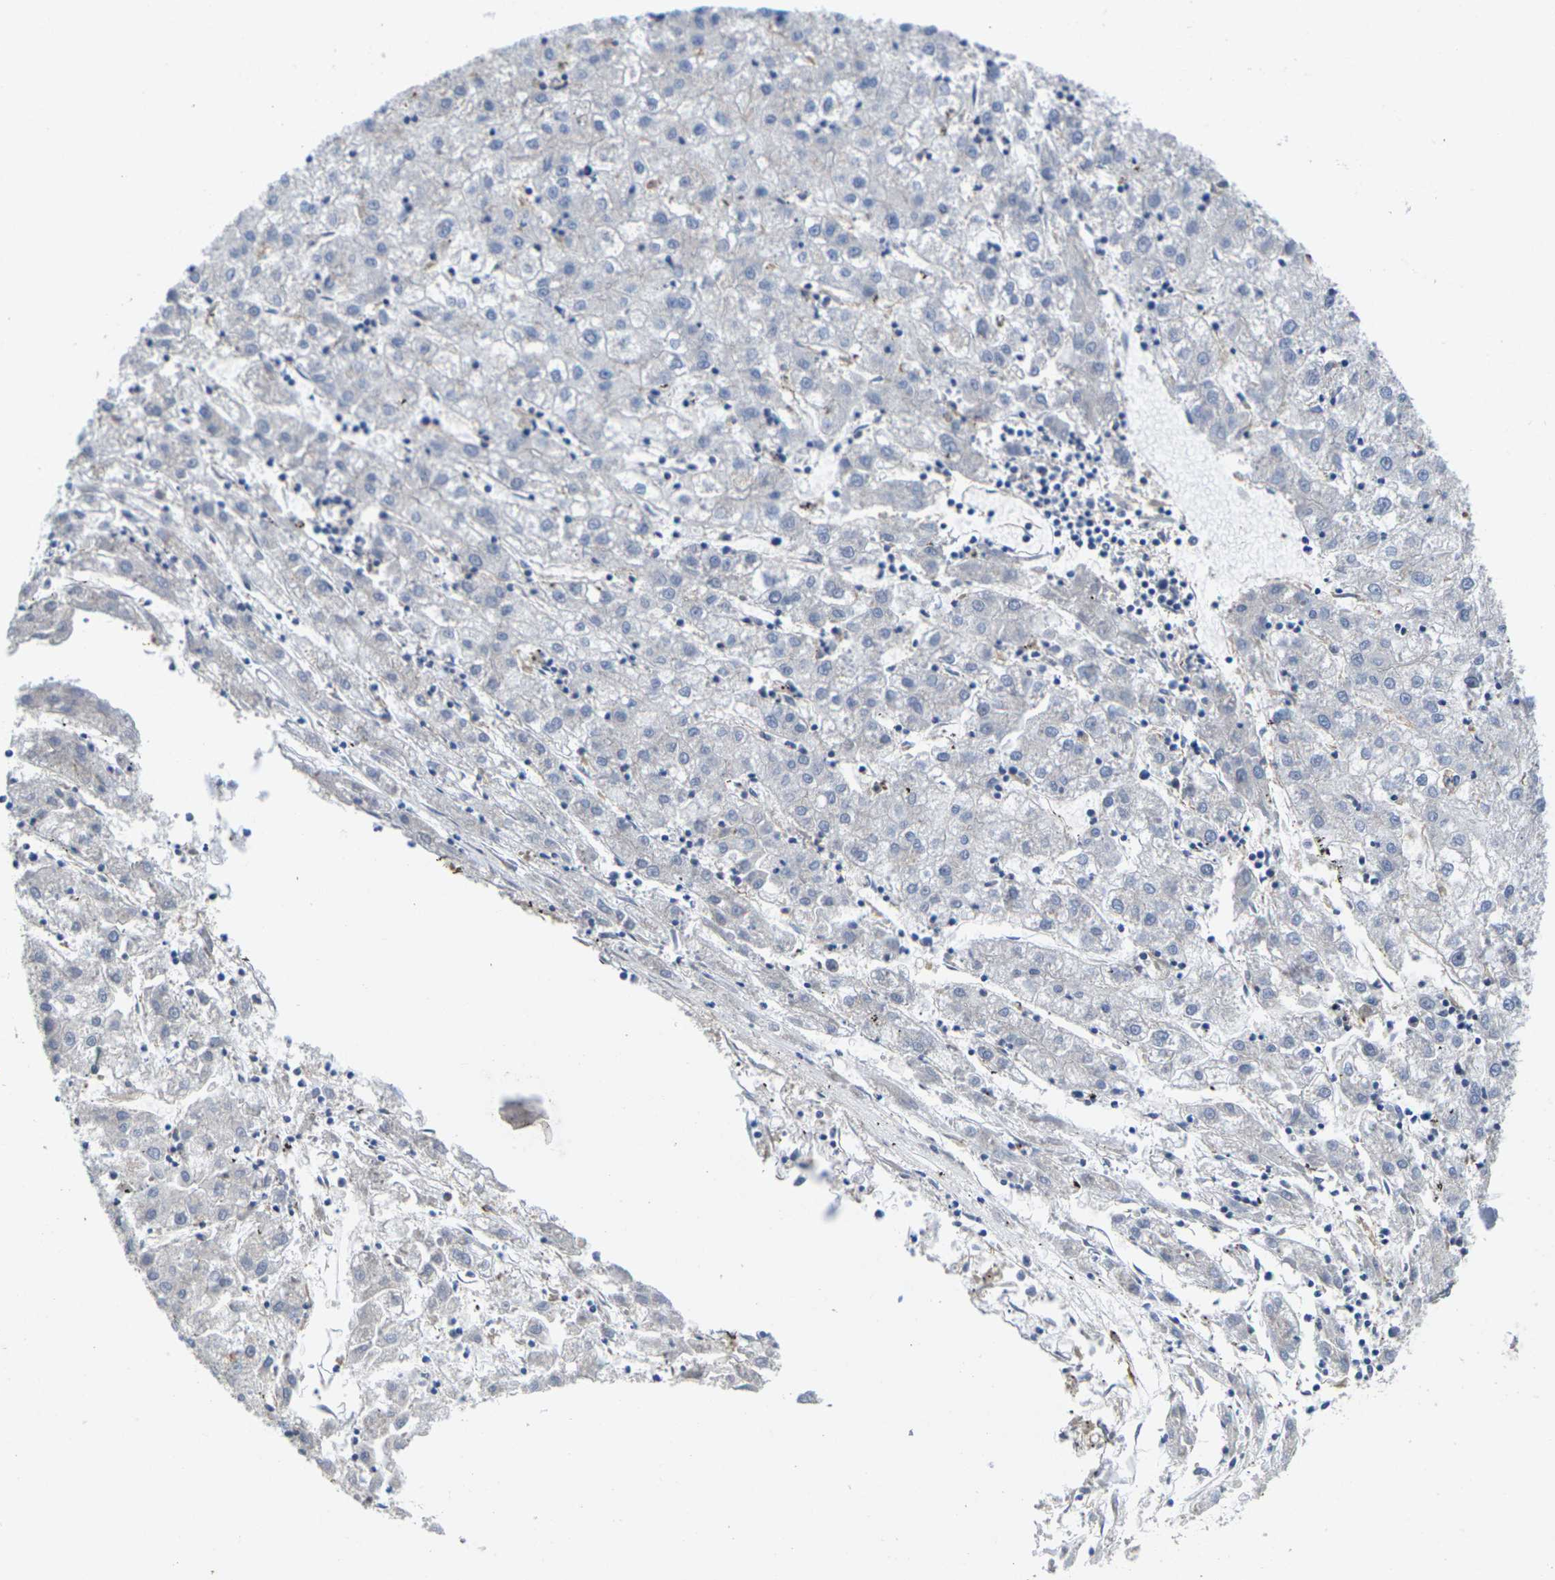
{"staining": {"intensity": "negative", "quantity": "none", "location": "none"}, "tissue": "liver cancer", "cell_type": "Tumor cells", "image_type": "cancer", "snomed": [{"axis": "morphology", "description": "Carcinoma, Hepatocellular, NOS"}, {"axis": "topography", "description": "Liver"}], "caption": "There is no significant expression in tumor cells of liver cancer.", "gene": "SCNN1A", "patient": {"sex": "male", "age": 72}}